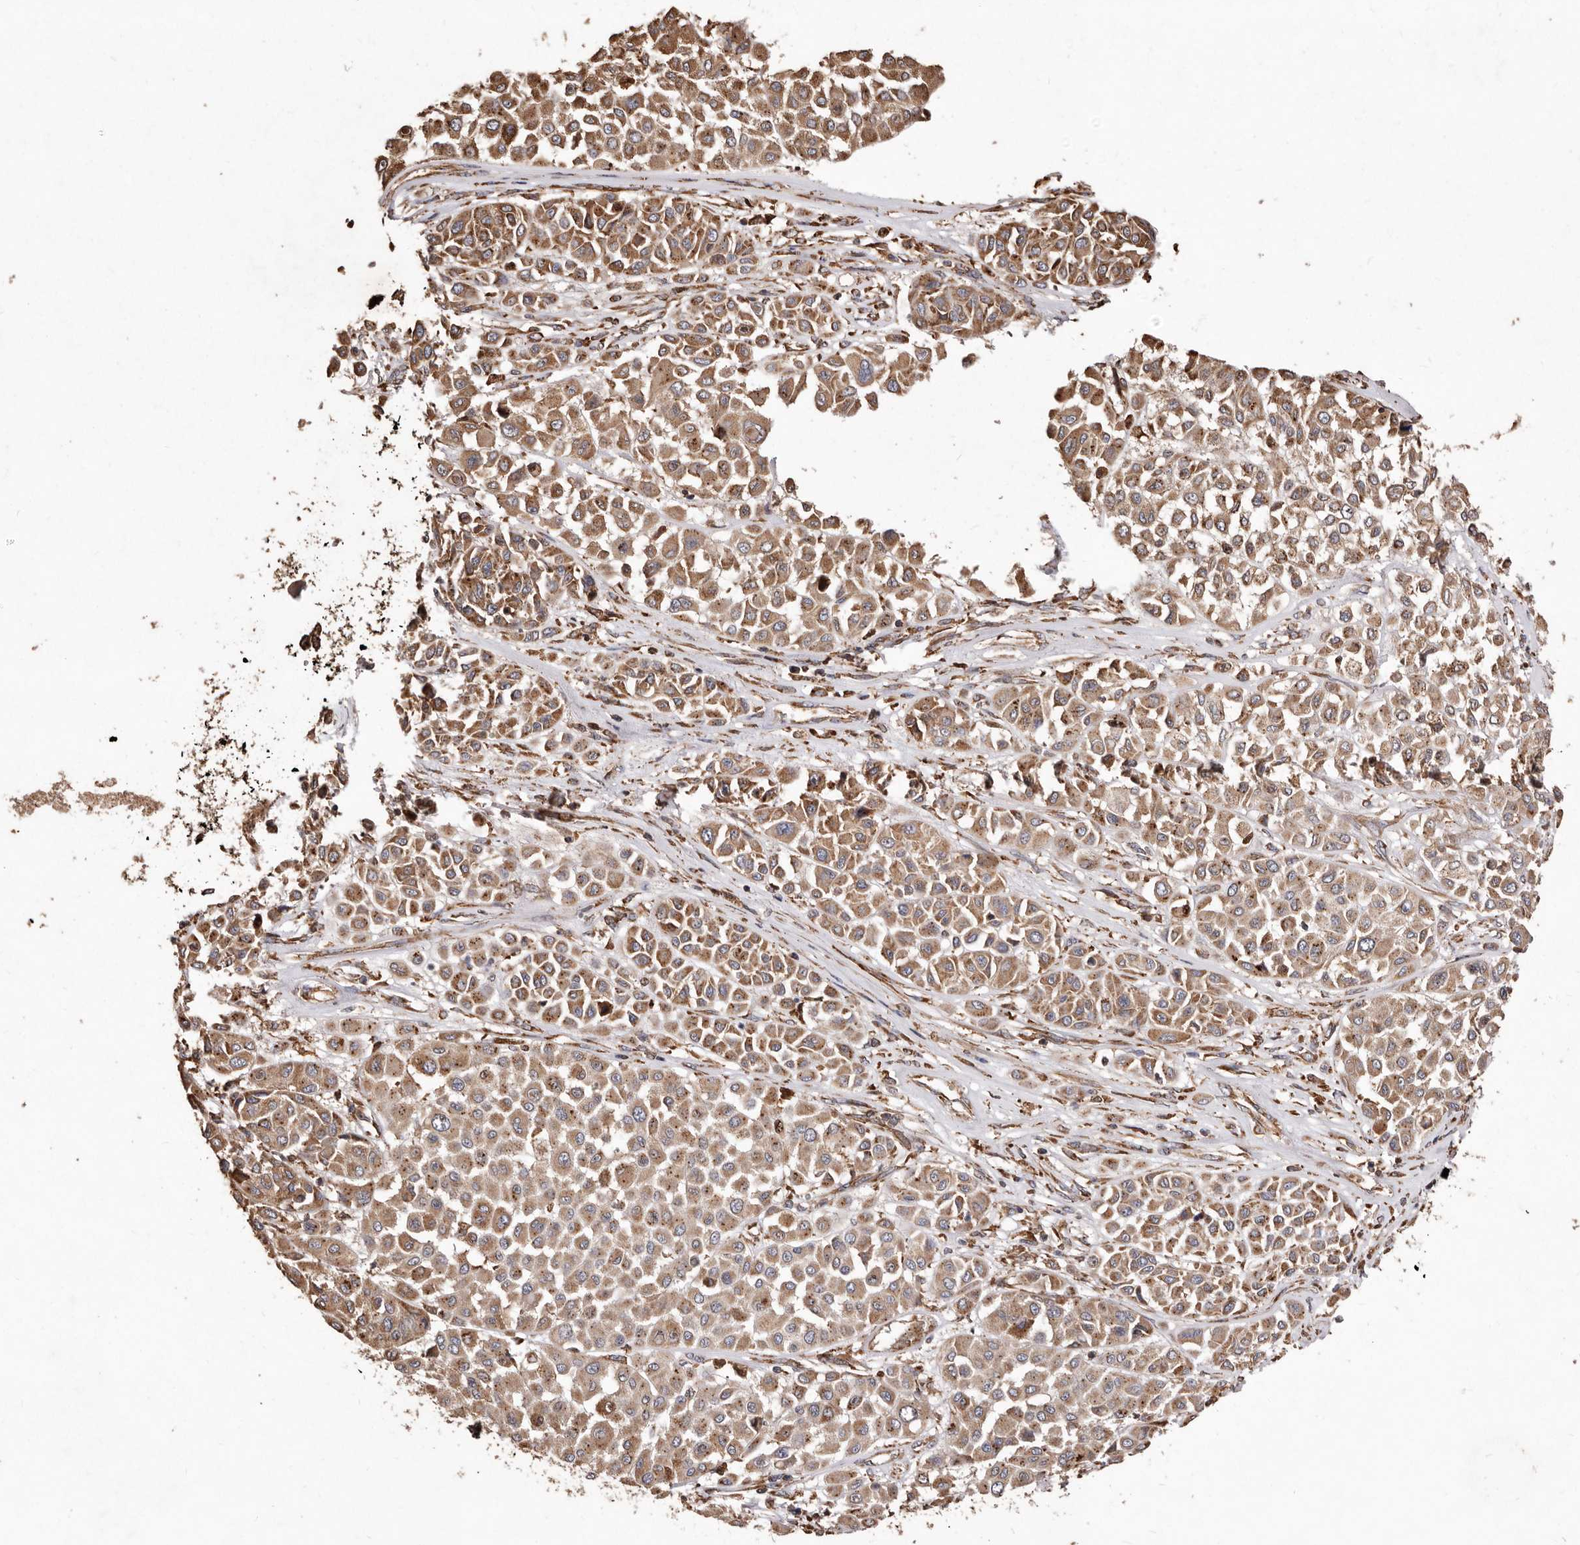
{"staining": {"intensity": "moderate", "quantity": ">75%", "location": "cytoplasmic/membranous"}, "tissue": "melanoma", "cell_type": "Tumor cells", "image_type": "cancer", "snomed": [{"axis": "morphology", "description": "Malignant melanoma, Metastatic site"}, {"axis": "topography", "description": "Soft tissue"}], "caption": "A photomicrograph showing moderate cytoplasmic/membranous staining in about >75% of tumor cells in melanoma, as visualized by brown immunohistochemical staining.", "gene": "STEAP2", "patient": {"sex": "male", "age": 41}}